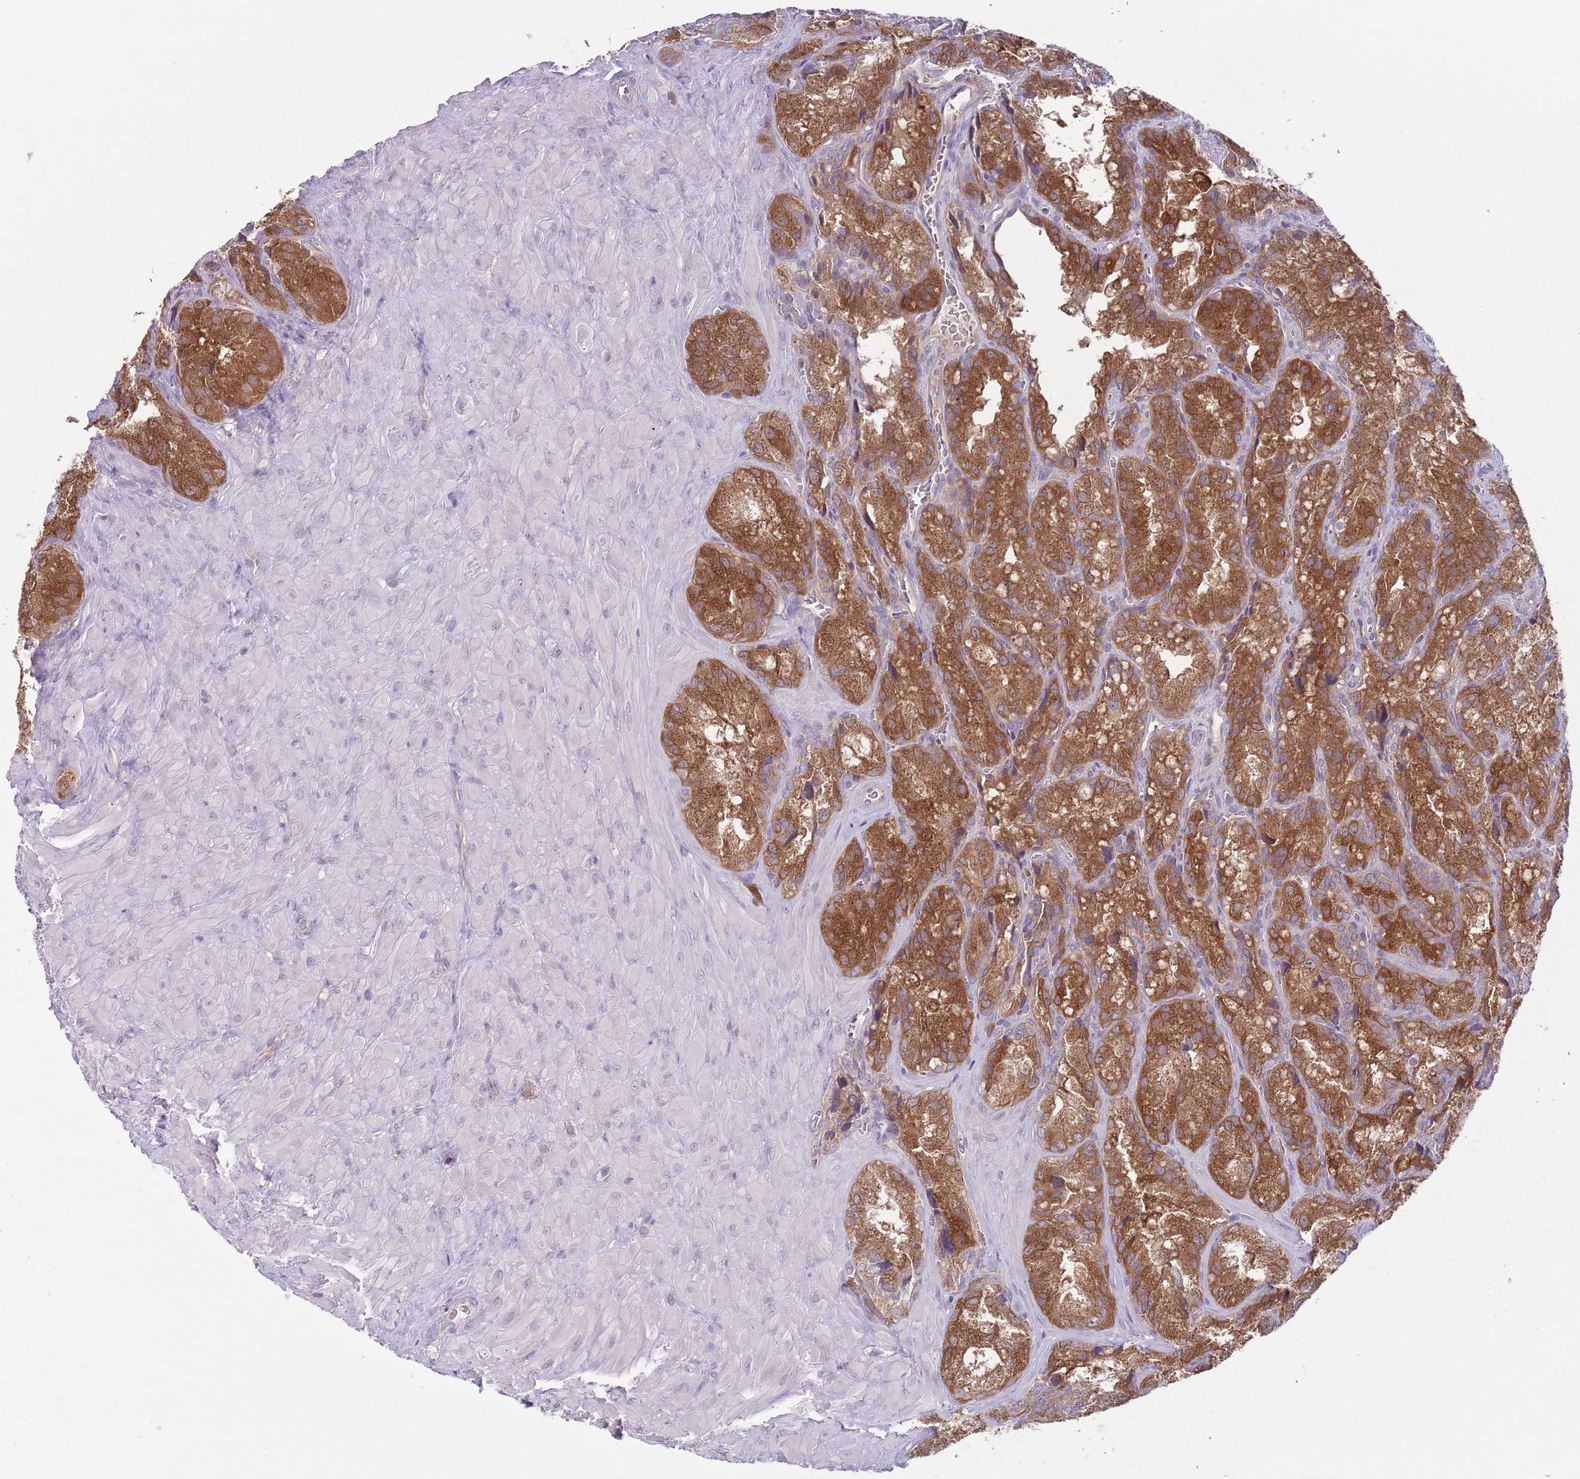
{"staining": {"intensity": "moderate", "quantity": ">75%", "location": "cytoplasmic/membranous"}, "tissue": "seminal vesicle", "cell_type": "Glandular cells", "image_type": "normal", "snomed": [{"axis": "morphology", "description": "Normal tissue, NOS"}, {"axis": "topography", "description": "Seminal veicle"}], "caption": "The immunohistochemical stain shows moderate cytoplasmic/membranous expression in glandular cells of normal seminal vesicle.", "gene": "COPE", "patient": {"sex": "male", "age": 62}}